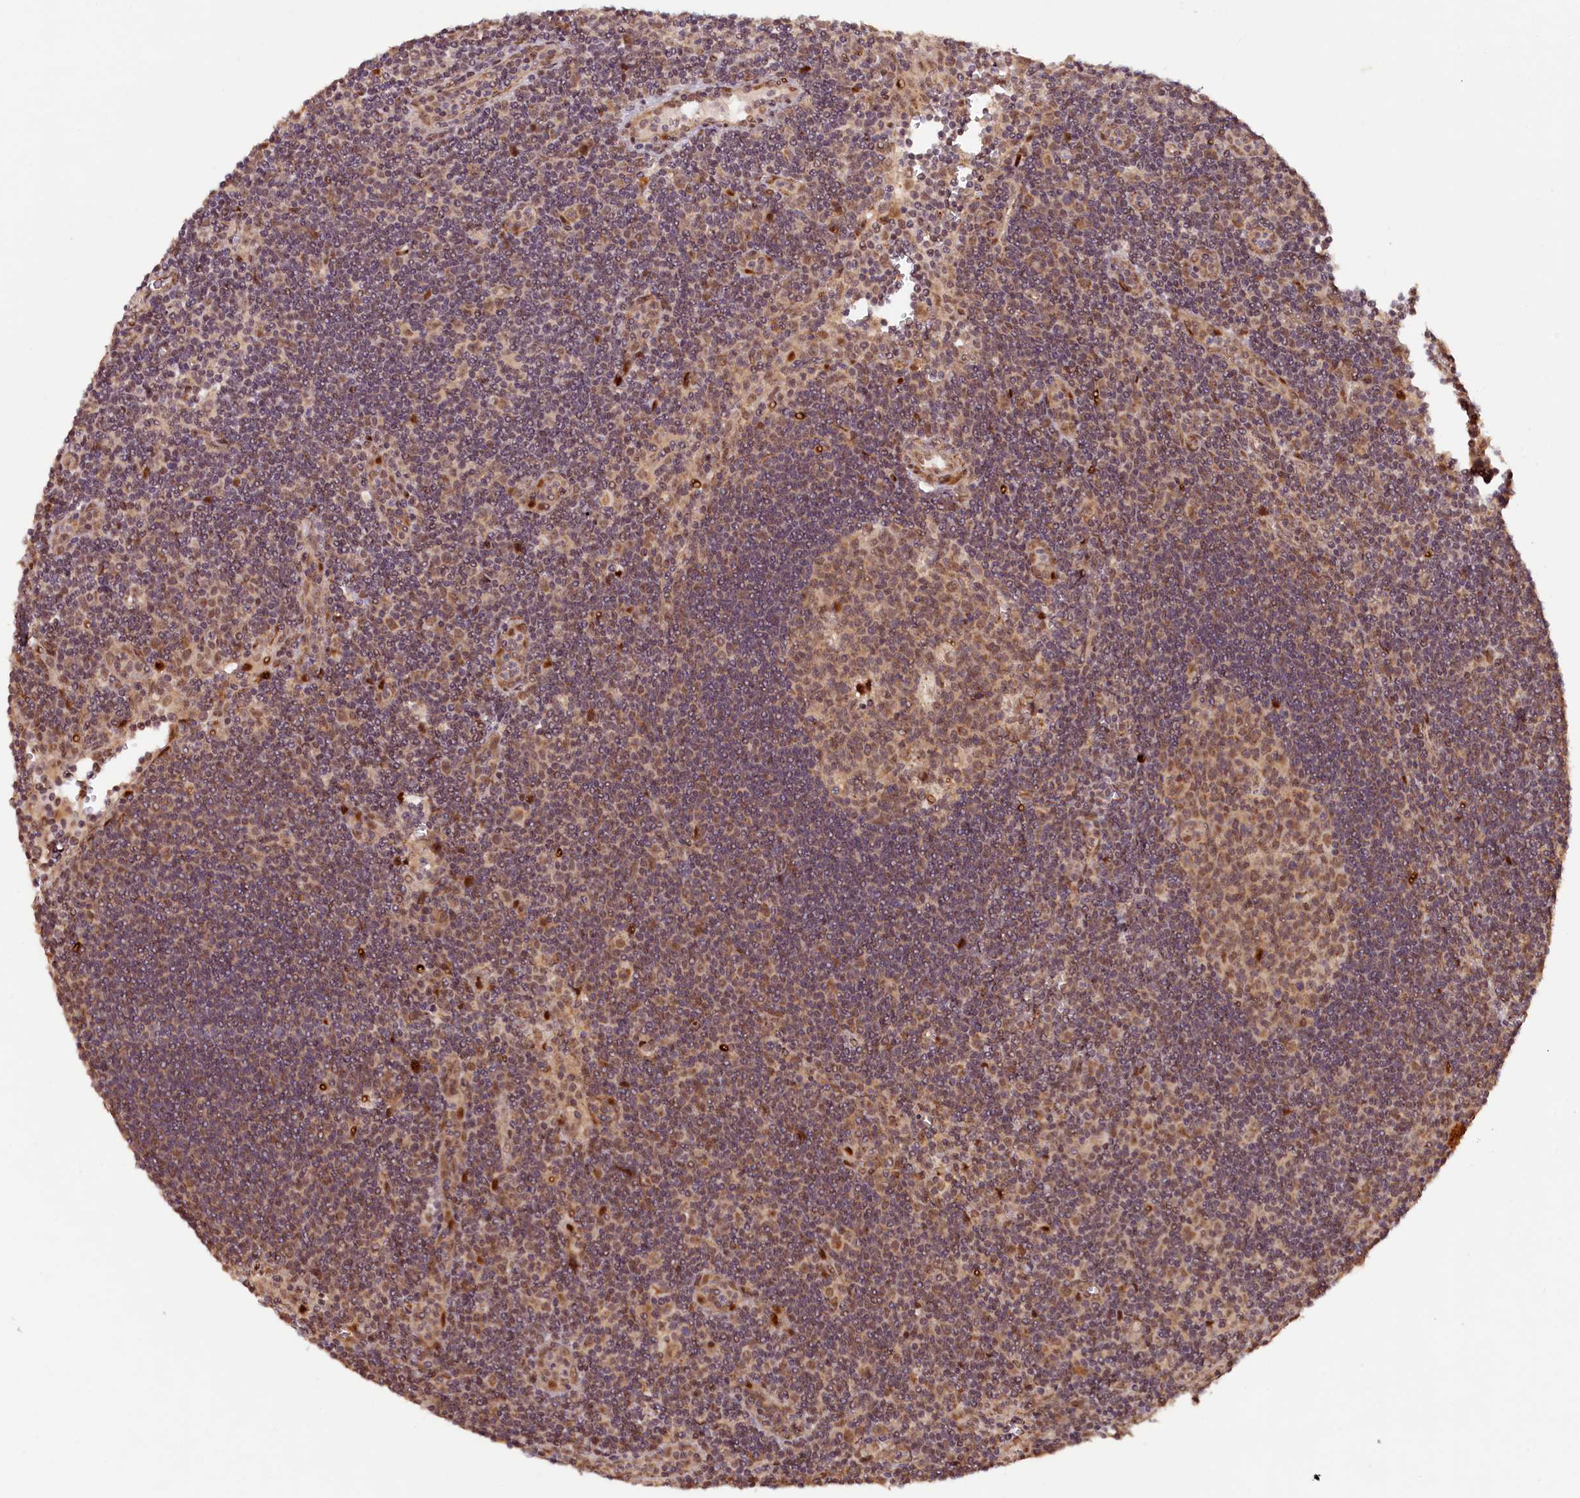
{"staining": {"intensity": "moderate", "quantity": ">75%", "location": "cytoplasmic/membranous,nuclear"}, "tissue": "lymph node", "cell_type": "Germinal center cells", "image_type": "normal", "snomed": [{"axis": "morphology", "description": "Normal tissue, NOS"}, {"axis": "topography", "description": "Lymph node"}], "caption": "This photomicrograph shows unremarkable lymph node stained with immunohistochemistry (IHC) to label a protein in brown. The cytoplasmic/membranous,nuclear of germinal center cells show moderate positivity for the protein. Nuclei are counter-stained blue.", "gene": "SHPRH", "patient": {"sex": "female", "age": 32}}